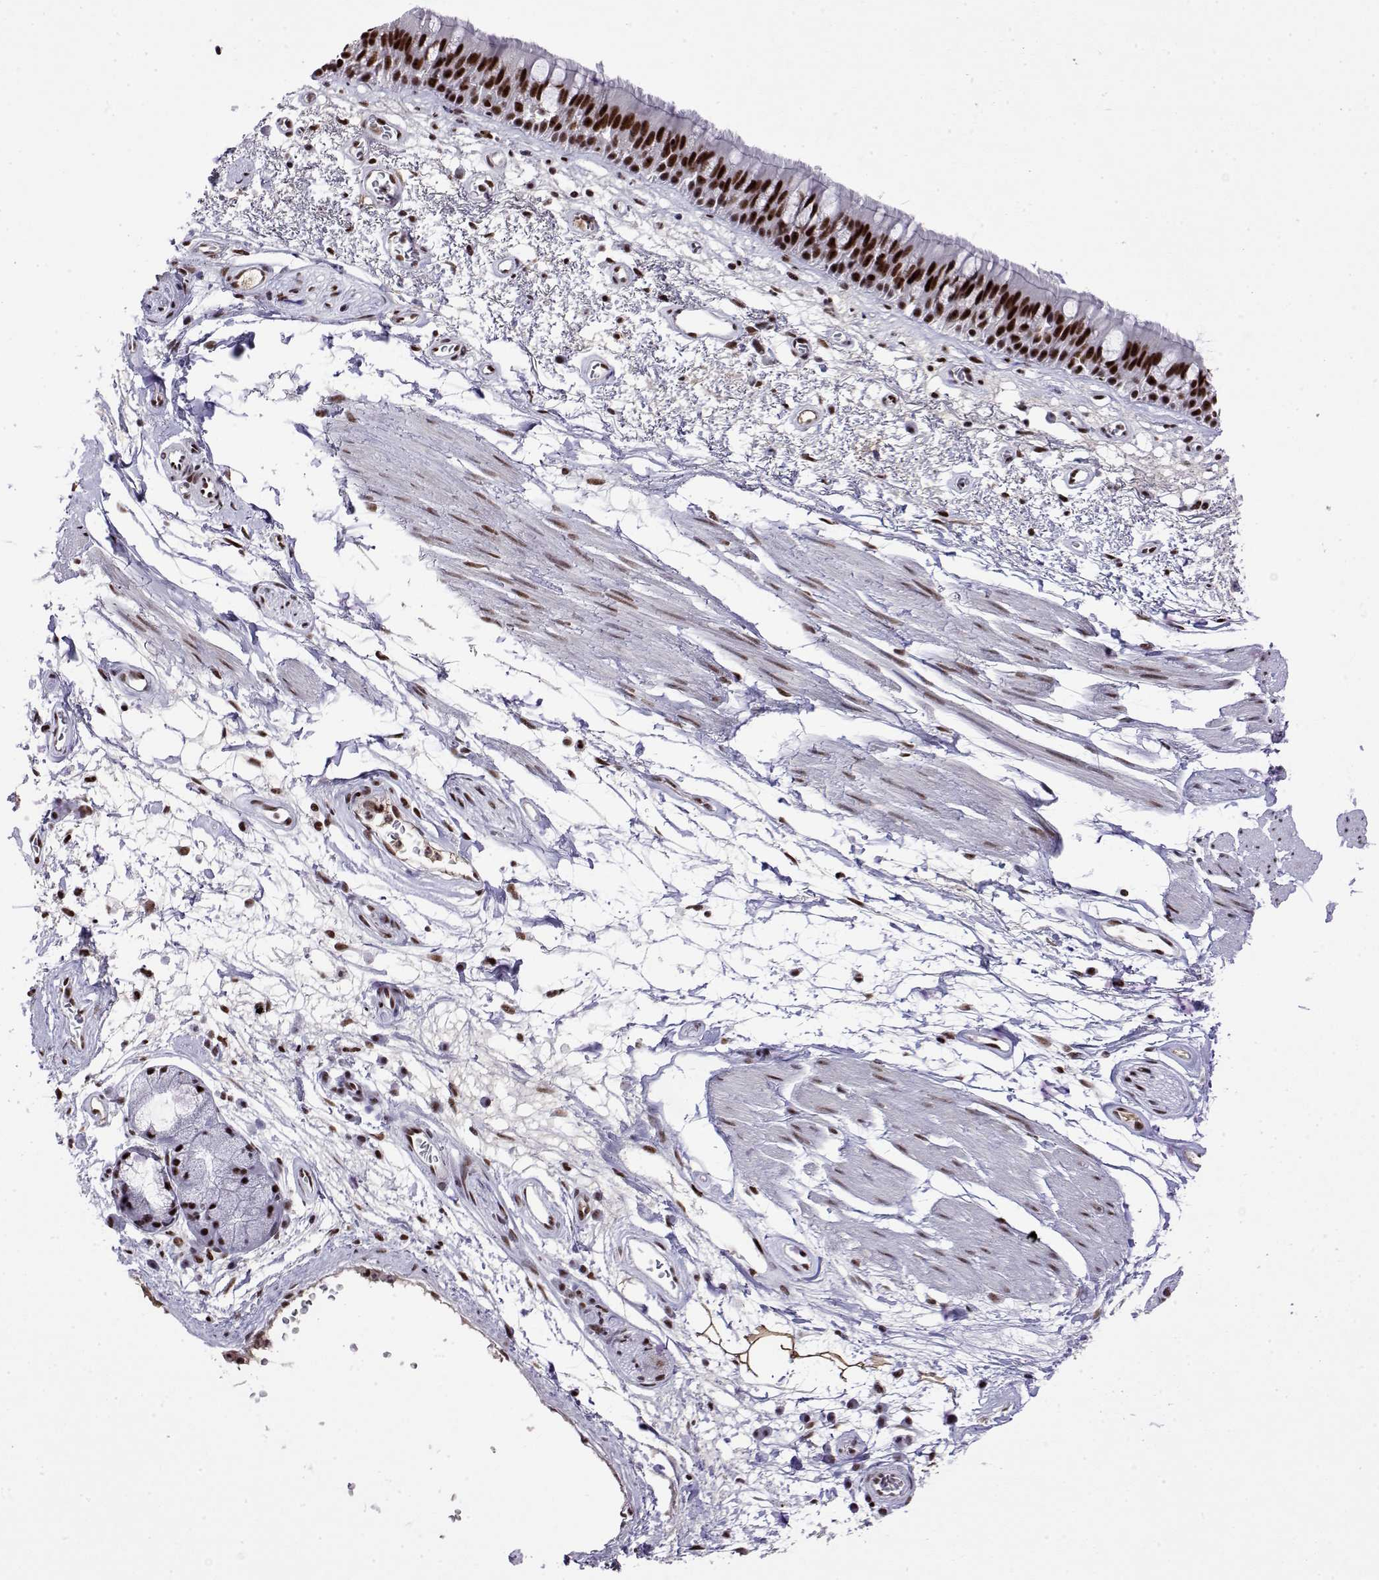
{"staining": {"intensity": "strong", "quantity": ">75%", "location": "nuclear"}, "tissue": "bronchus", "cell_type": "Respiratory epithelial cells", "image_type": "normal", "snomed": [{"axis": "morphology", "description": "Normal tissue, NOS"}, {"axis": "morphology", "description": "Squamous cell carcinoma, NOS"}, {"axis": "topography", "description": "Cartilage tissue"}, {"axis": "topography", "description": "Bronchus"}, {"axis": "topography", "description": "Lung"}], "caption": "Immunohistochemical staining of benign human bronchus shows >75% levels of strong nuclear protein staining in approximately >75% of respiratory epithelial cells.", "gene": "POLDIP3", "patient": {"sex": "male", "age": 66}}